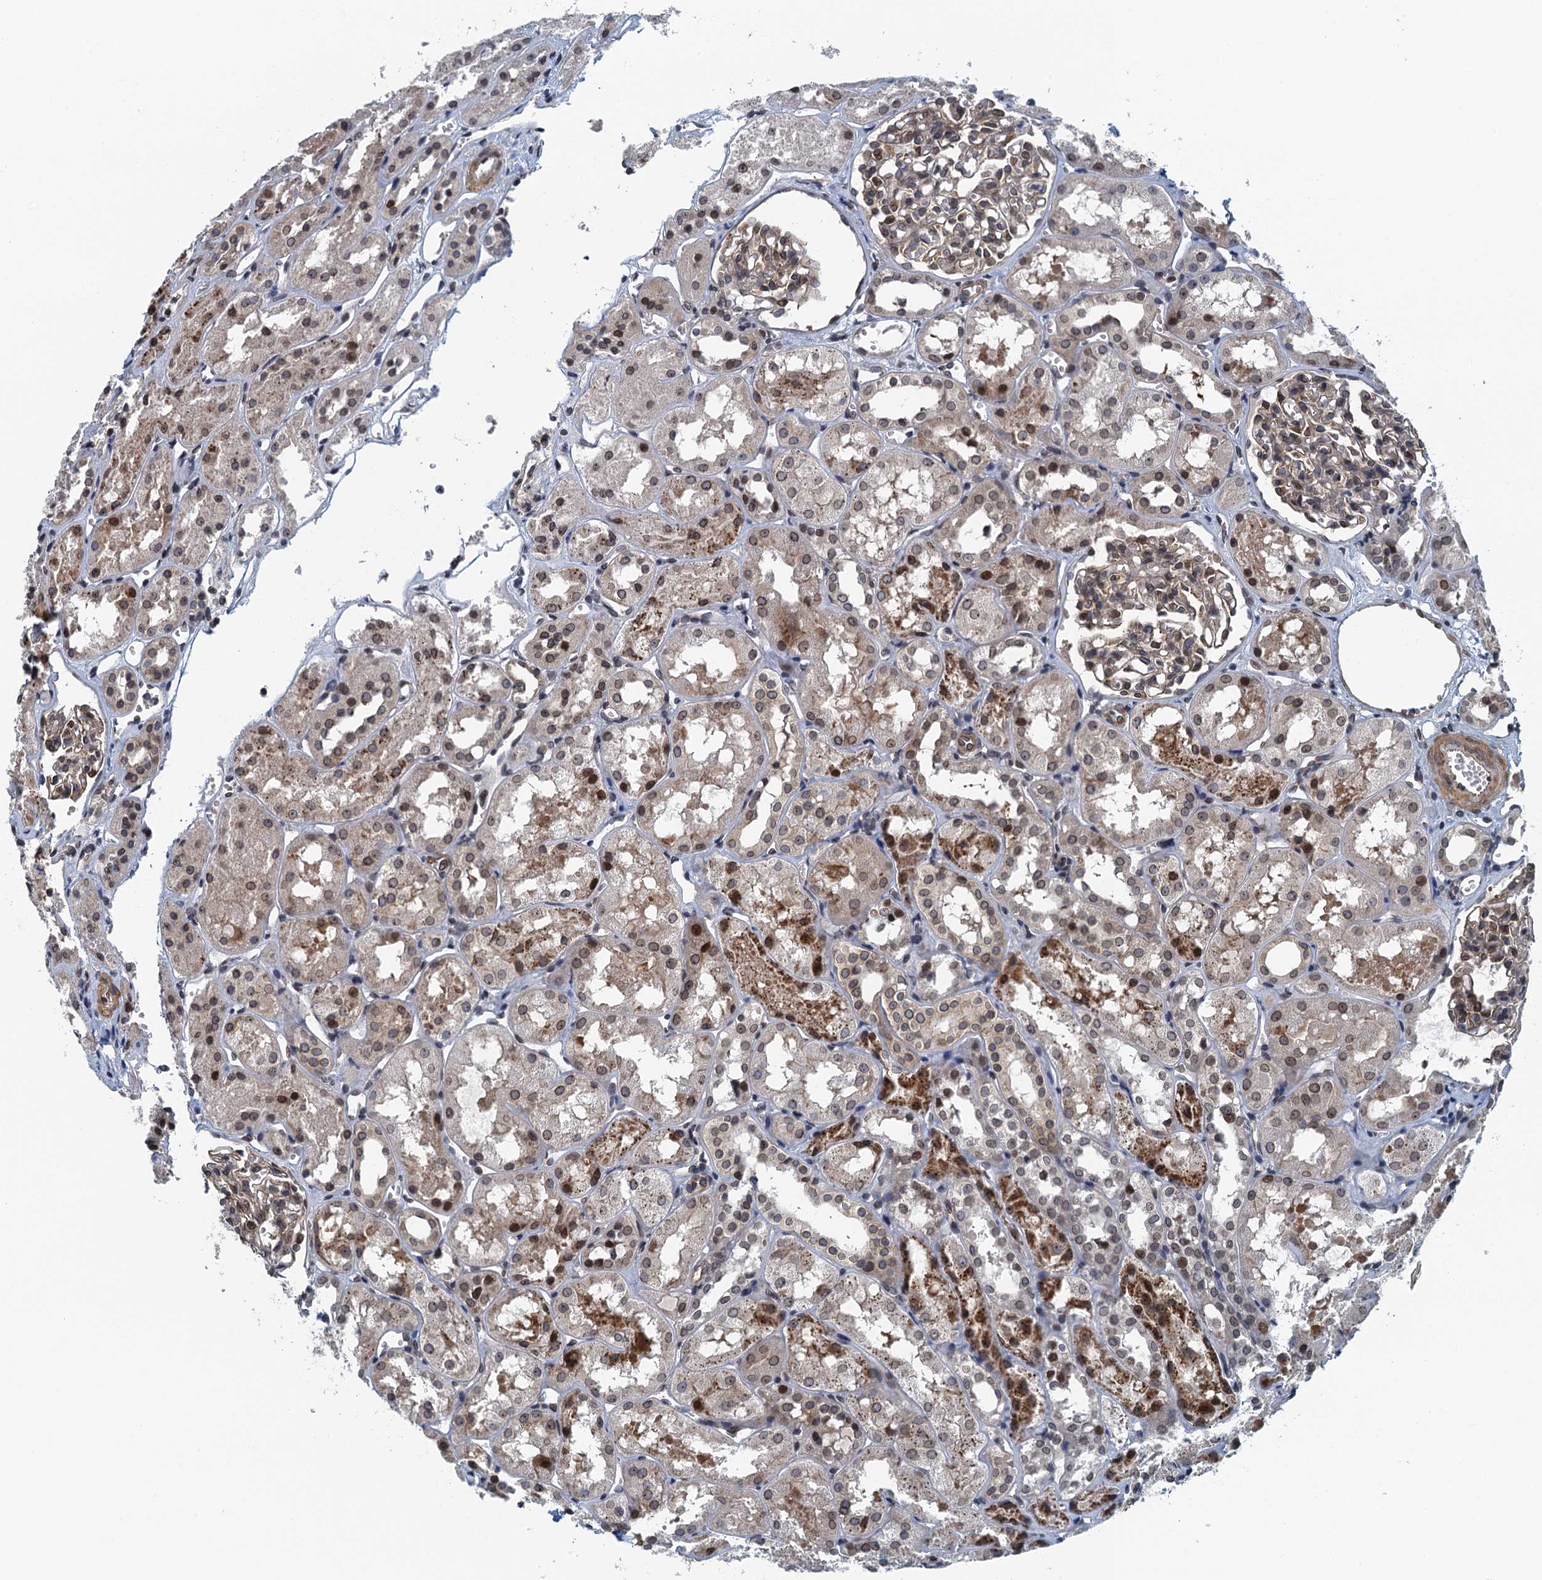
{"staining": {"intensity": "moderate", "quantity": "<25%", "location": "cytoplasmic/membranous,nuclear"}, "tissue": "kidney", "cell_type": "Cells in glomeruli", "image_type": "normal", "snomed": [{"axis": "morphology", "description": "Normal tissue, NOS"}, {"axis": "topography", "description": "Kidney"}], "caption": "An immunohistochemistry (IHC) histopathology image of benign tissue is shown. Protein staining in brown highlights moderate cytoplasmic/membranous,nuclear positivity in kidney within cells in glomeruli.", "gene": "CCDC34", "patient": {"sex": "male", "age": 16}}